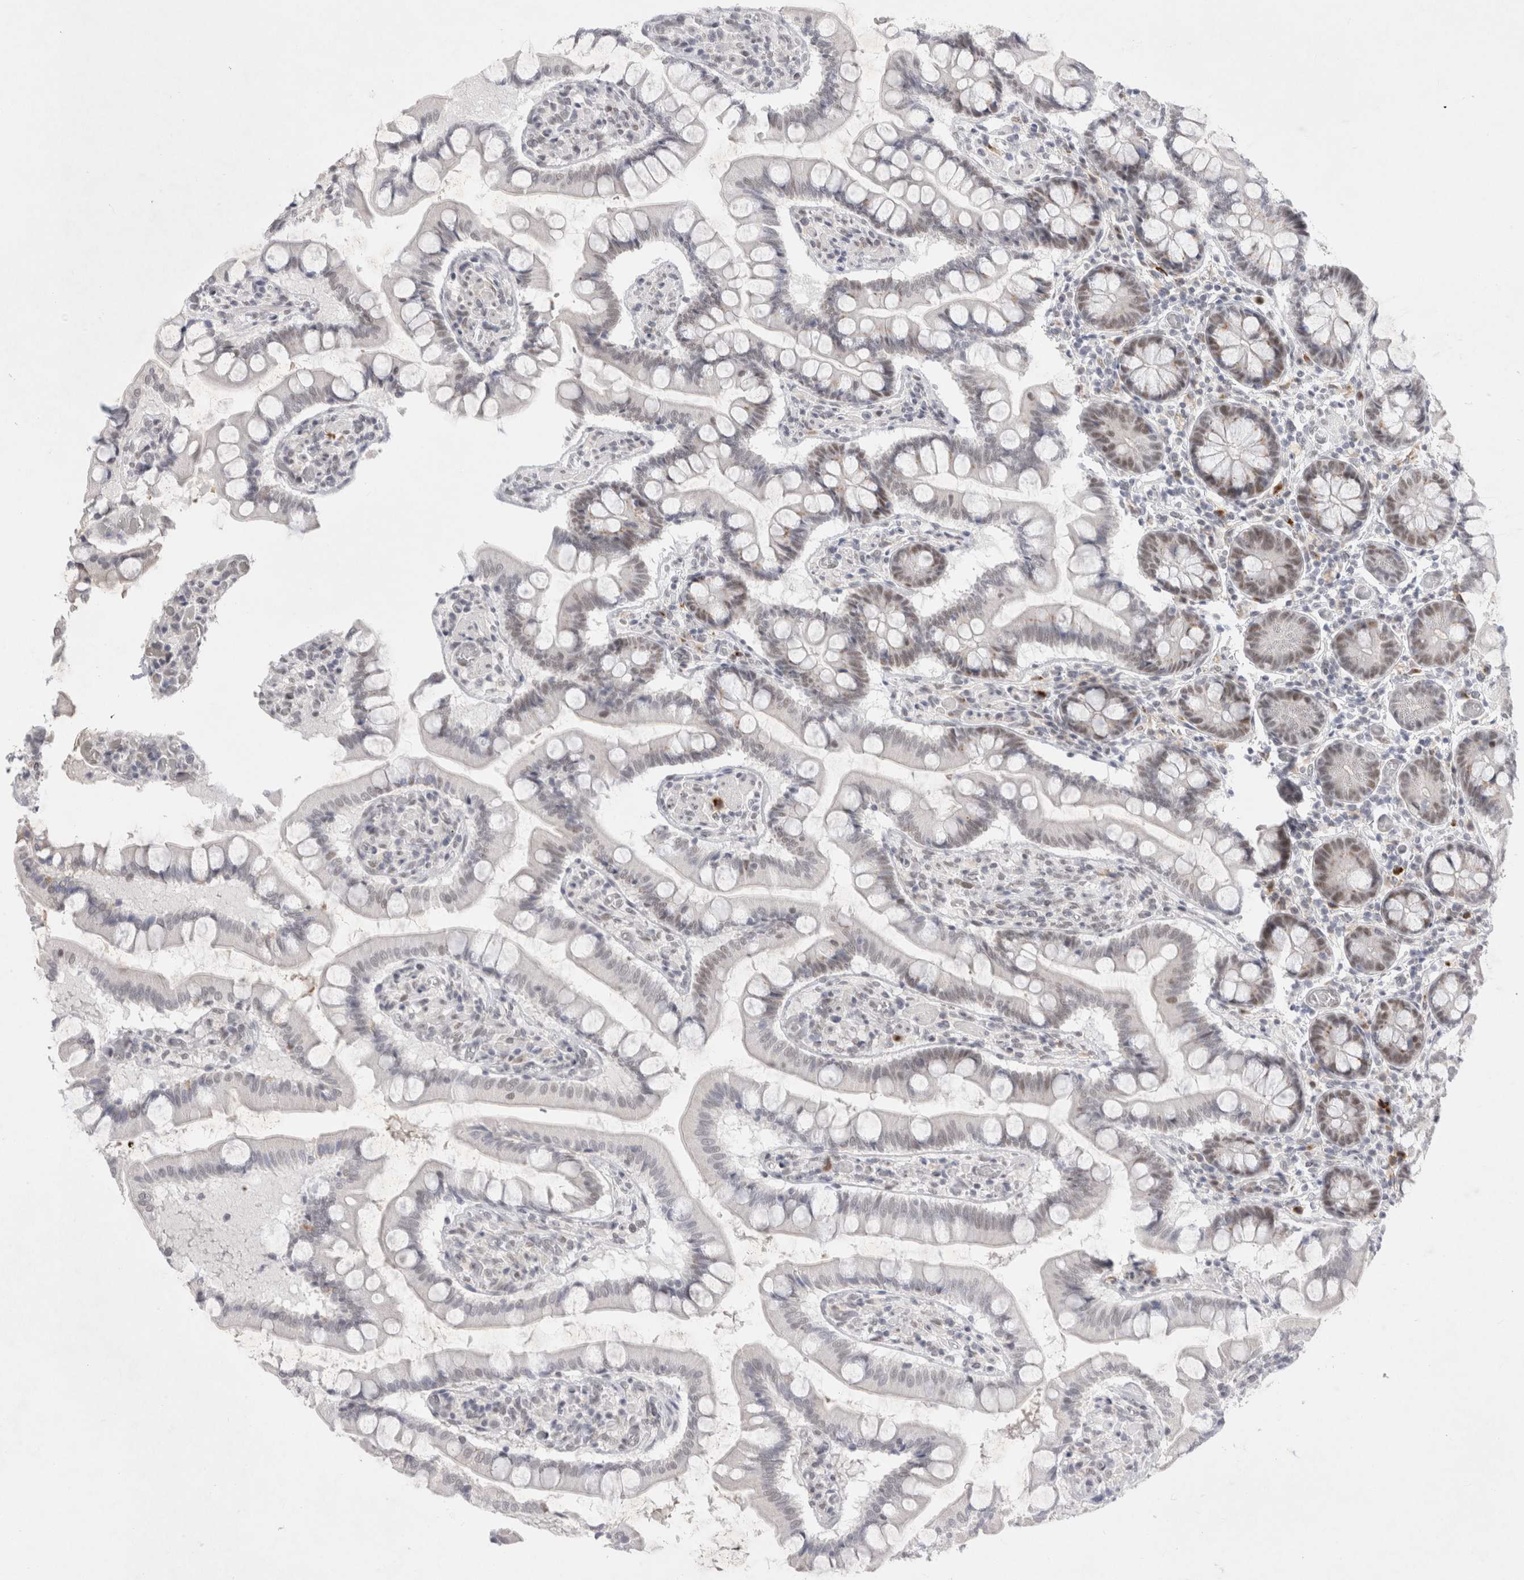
{"staining": {"intensity": "moderate", "quantity": "25%-75%", "location": "nuclear"}, "tissue": "small intestine", "cell_type": "Glandular cells", "image_type": "normal", "snomed": [{"axis": "morphology", "description": "Normal tissue, NOS"}, {"axis": "topography", "description": "Small intestine"}], "caption": "Glandular cells show moderate nuclear positivity in about 25%-75% of cells in unremarkable small intestine.", "gene": "RECQL4", "patient": {"sex": "male", "age": 41}}